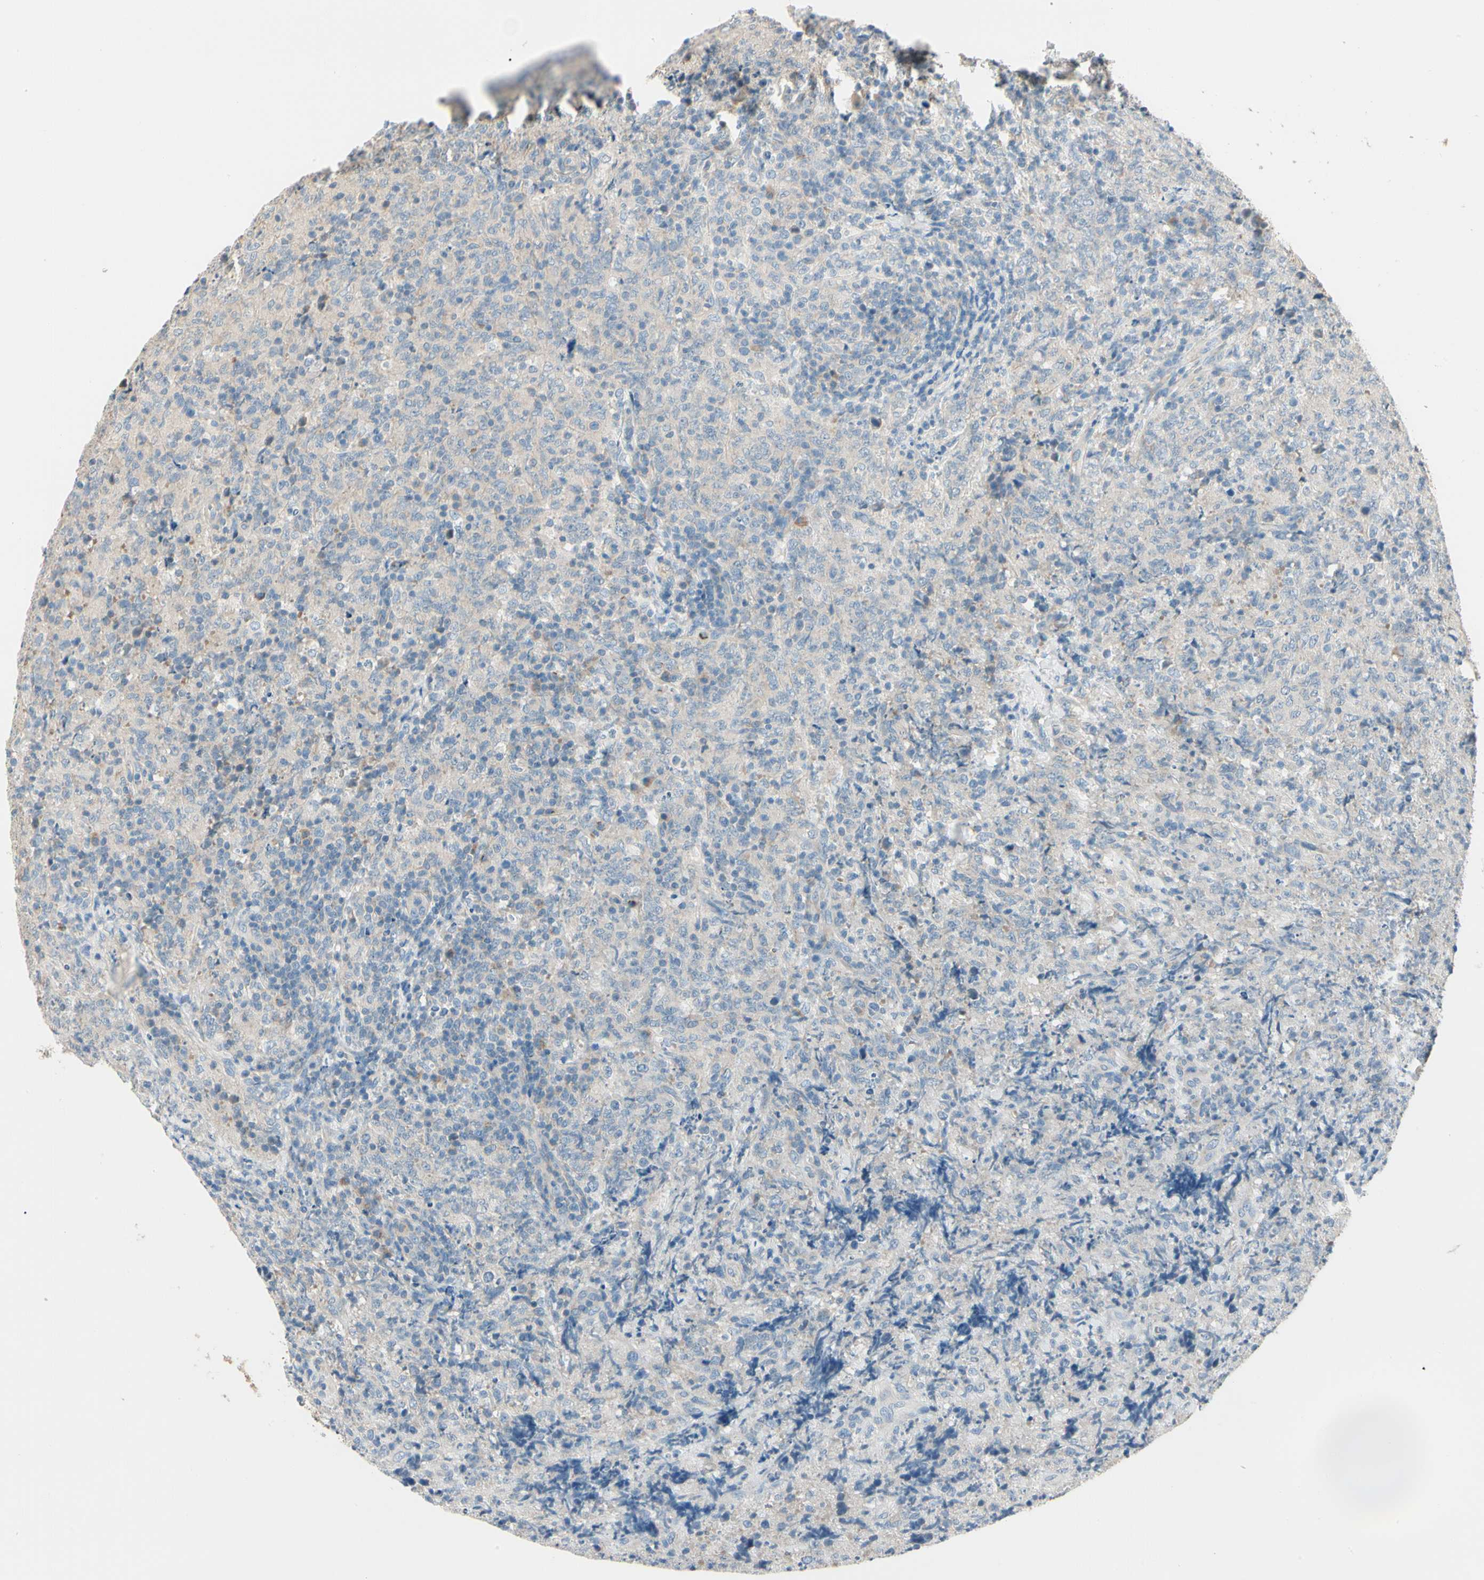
{"staining": {"intensity": "negative", "quantity": "none", "location": "none"}, "tissue": "lymphoma", "cell_type": "Tumor cells", "image_type": "cancer", "snomed": [{"axis": "morphology", "description": "Malignant lymphoma, non-Hodgkin's type, High grade"}, {"axis": "topography", "description": "Tonsil"}], "caption": "This is an immunohistochemistry image of human high-grade malignant lymphoma, non-Hodgkin's type. There is no staining in tumor cells.", "gene": "DUSP12", "patient": {"sex": "female", "age": 36}}